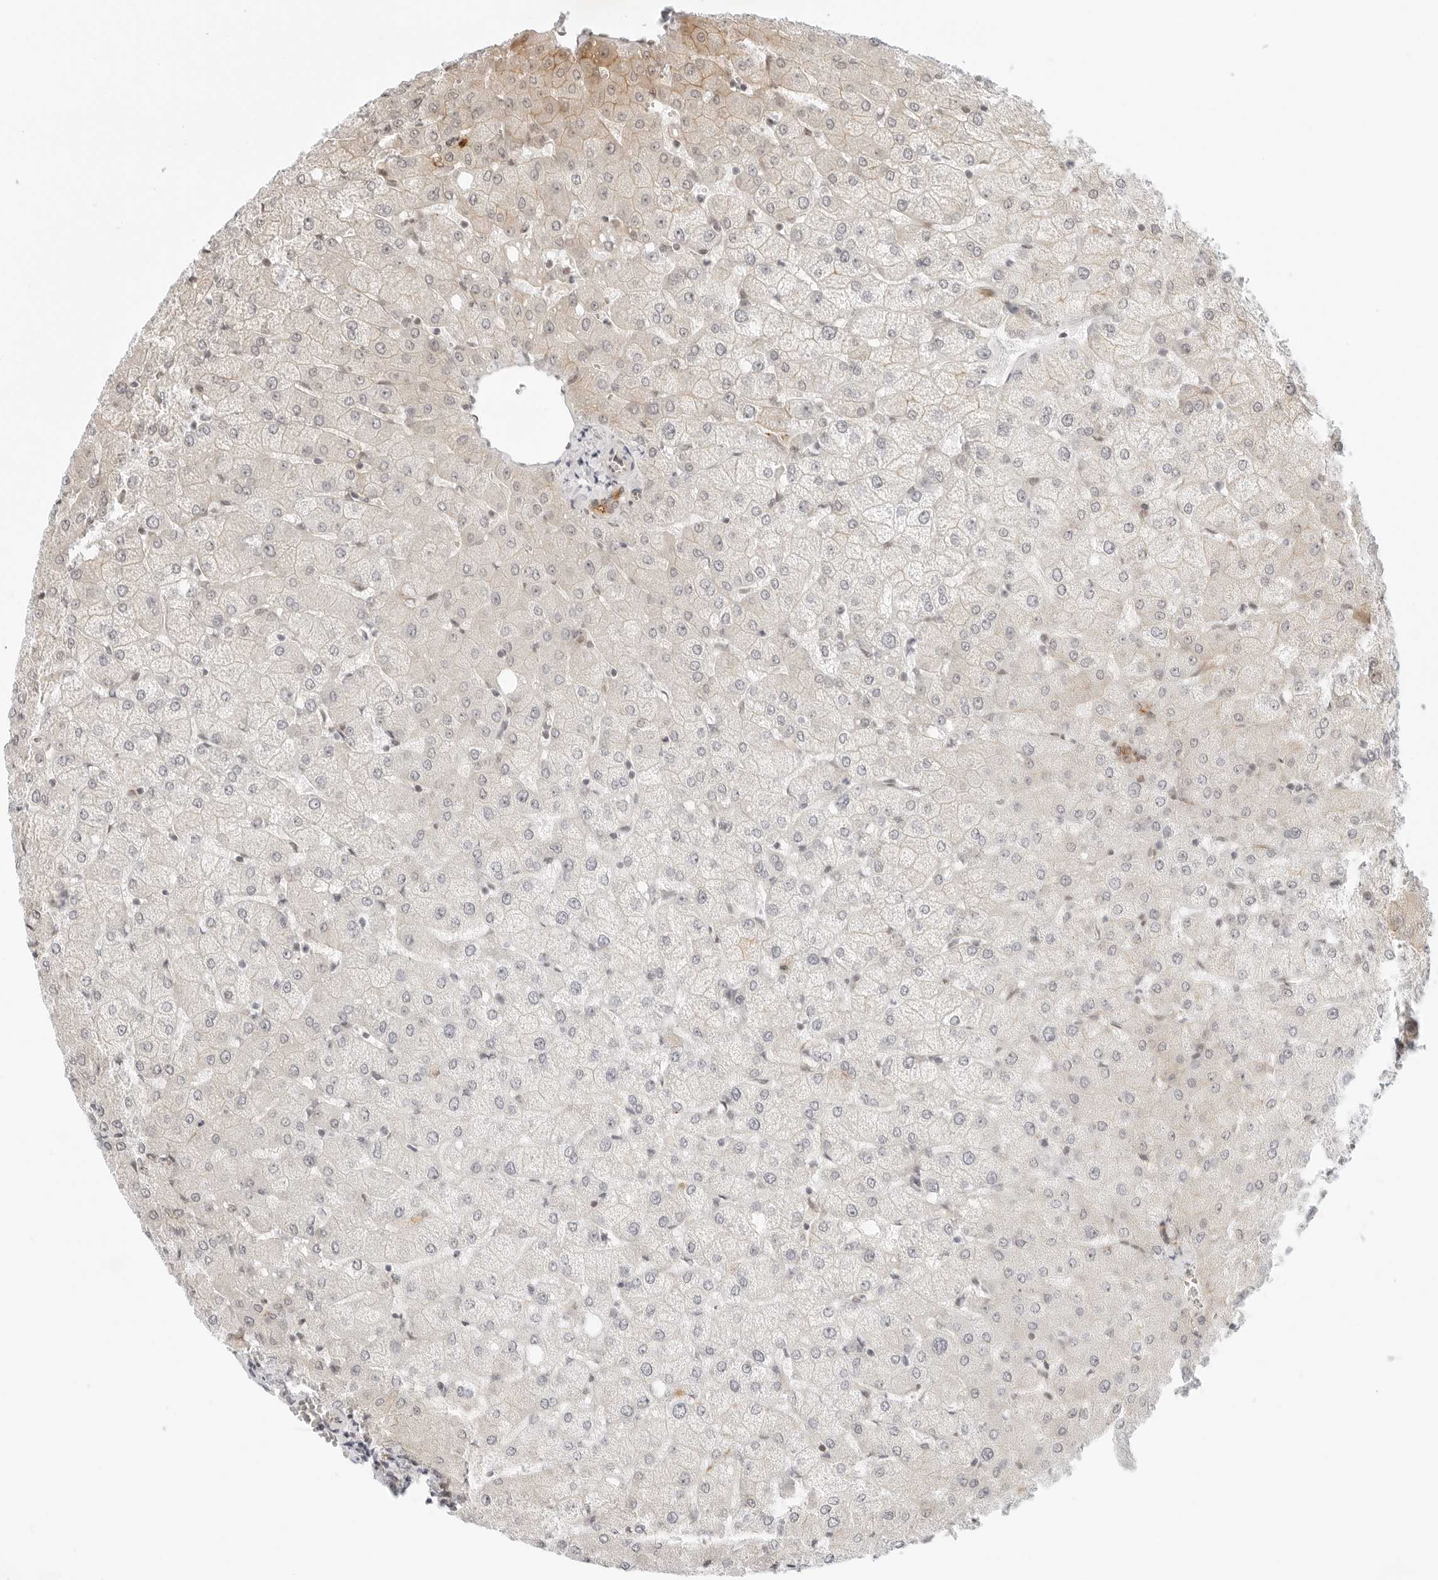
{"staining": {"intensity": "moderate", "quantity": "<25%", "location": "cytoplasmic/membranous"}, "tissue": "liver", "cell_type": "Cholangiocytes", "image_type": "normal", "snomed": [{"axis": "morphology", "description": "Normal tissue, NOS"}, {"axis": "topography", "description": "Liver"}], "caption": "Liver stained for a protein (brown) displays moderate cytoplasmic/membranous positive staining in approximately <25% of cholangiocytes.", "gene": "ZNF613", "patient": {"sex": "female", "age": 54}}